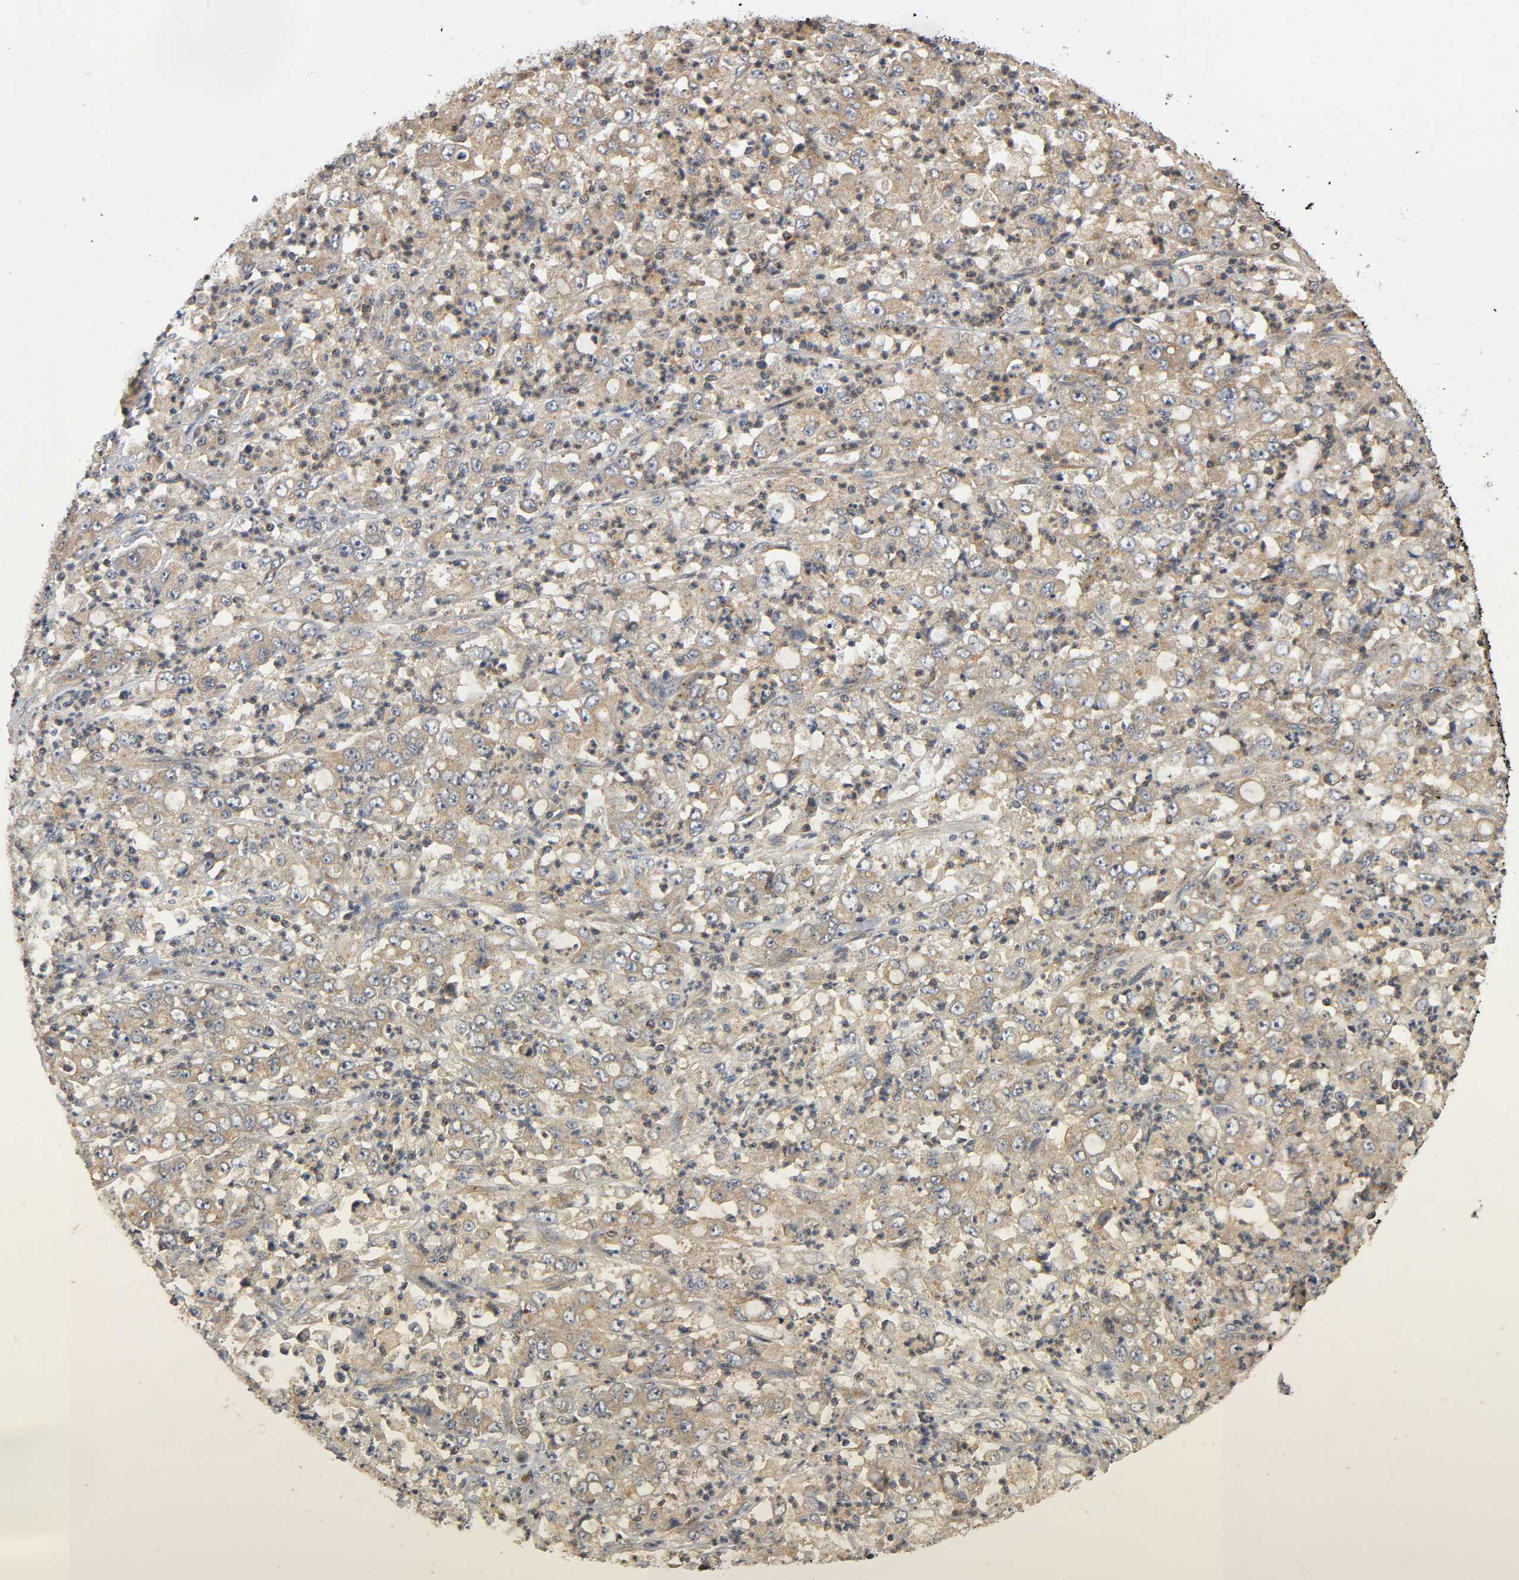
{"staining": {"intensity": "moderate", "quantity": ">75%", "location": "cytoplasmic/membranous"}, "tissue": "stomach cancer", "cell_type": "Tumor cells", "image_type": "cancer", "snomed": [{"axis": "morphology", "description": "Adenocarcinoma, NOS"}, {"axis": "topography", "description": "Stomach, lower"}], "caption": "Human stomach cancer stained with a protein marker shows moderate staining in tumor cells.", "gene": "IKBKB", "patient": {"sex": "female", "age": 71}}